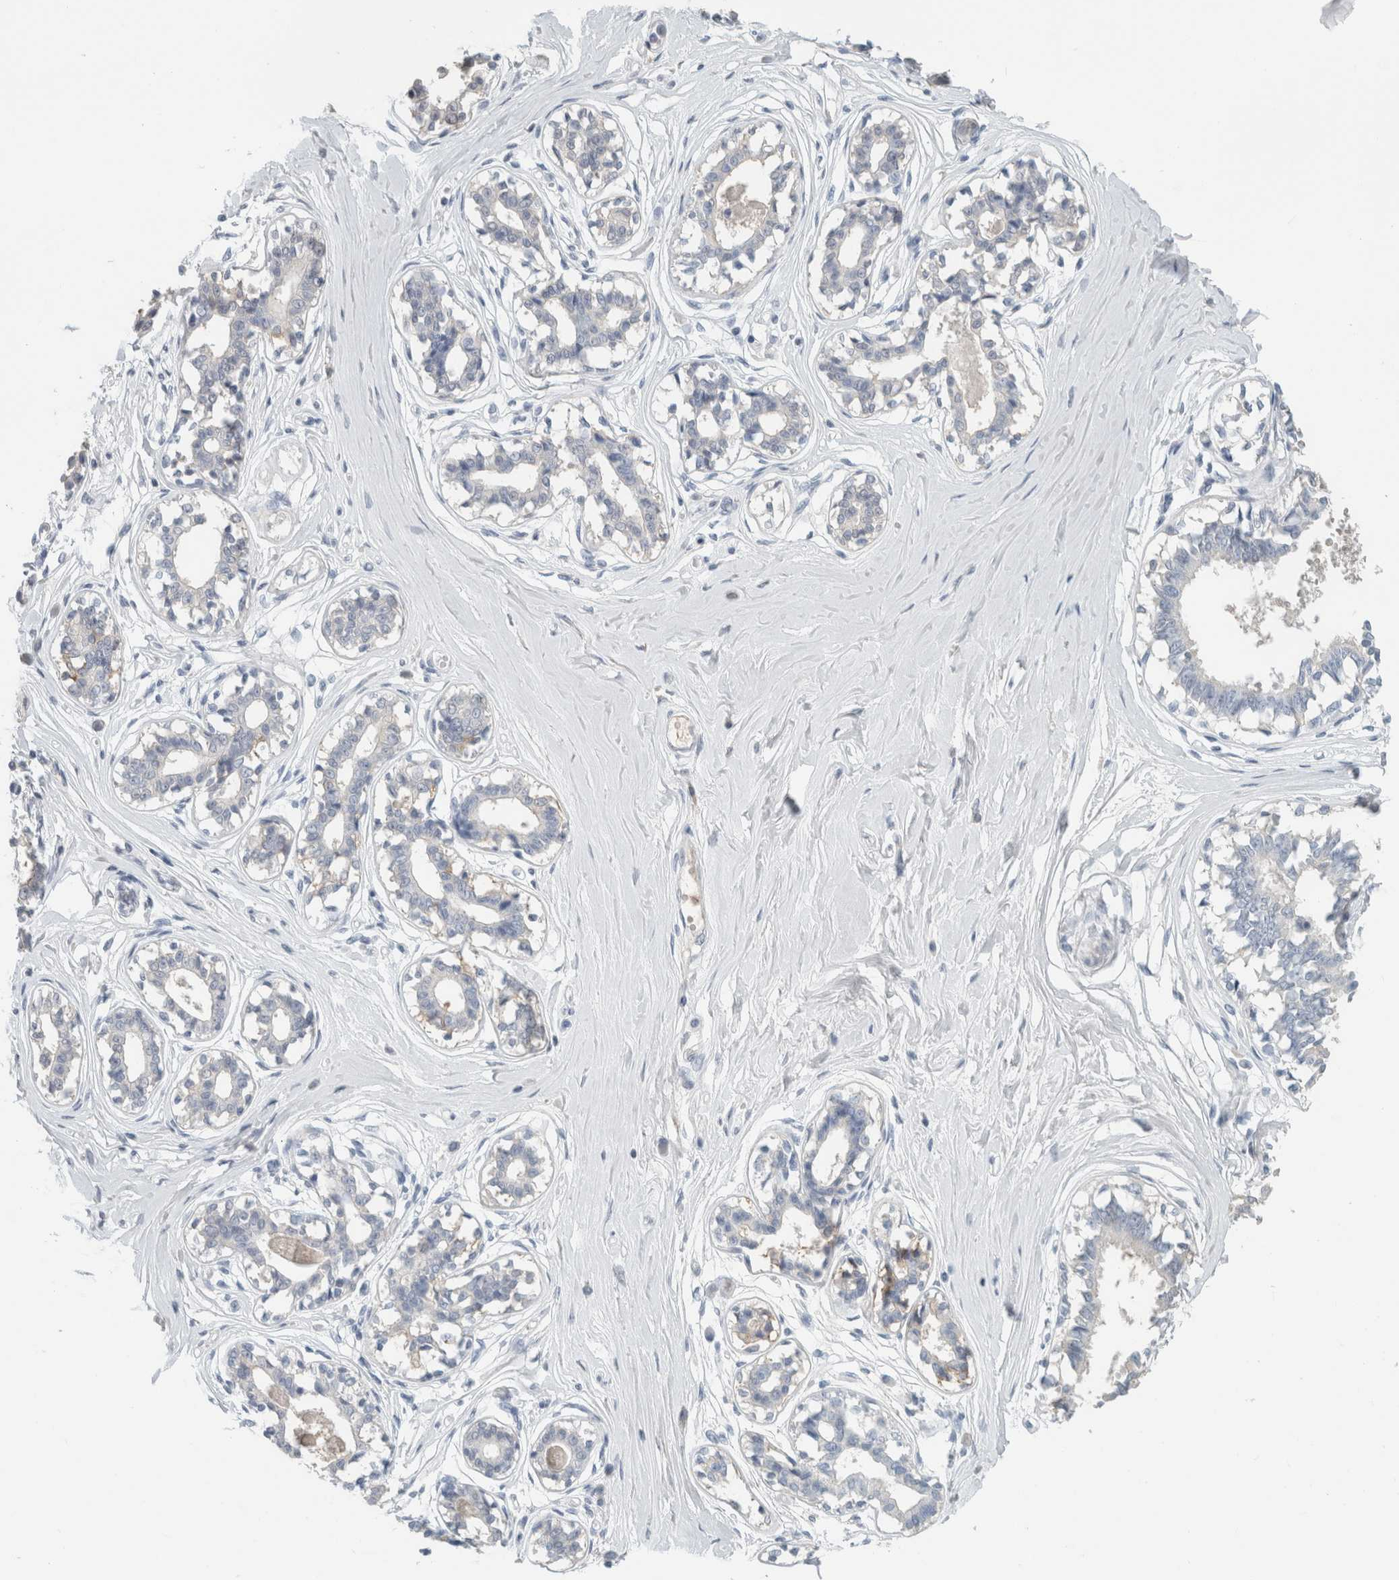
{"staining": {"intensity": "negative", "quantity": "none", "location": "none"}, "tissue": "breast", "cell_type": "Adipocytes", "image_type": "normal", "snomed": [{"axis": "morphology", "description": "Normal tissue, NOS"}, {"axis": "topography", "description": "Breast"}], "caption": "Immunohistochemistry (IHC) histopathology image of unremarkable breast: breast stained with DAB displays no significant protein staining in adipocytes. Nuclei are stained in blue.", "gene": "TSPAN8", "patient": {"sex": "female", "age": 45}}